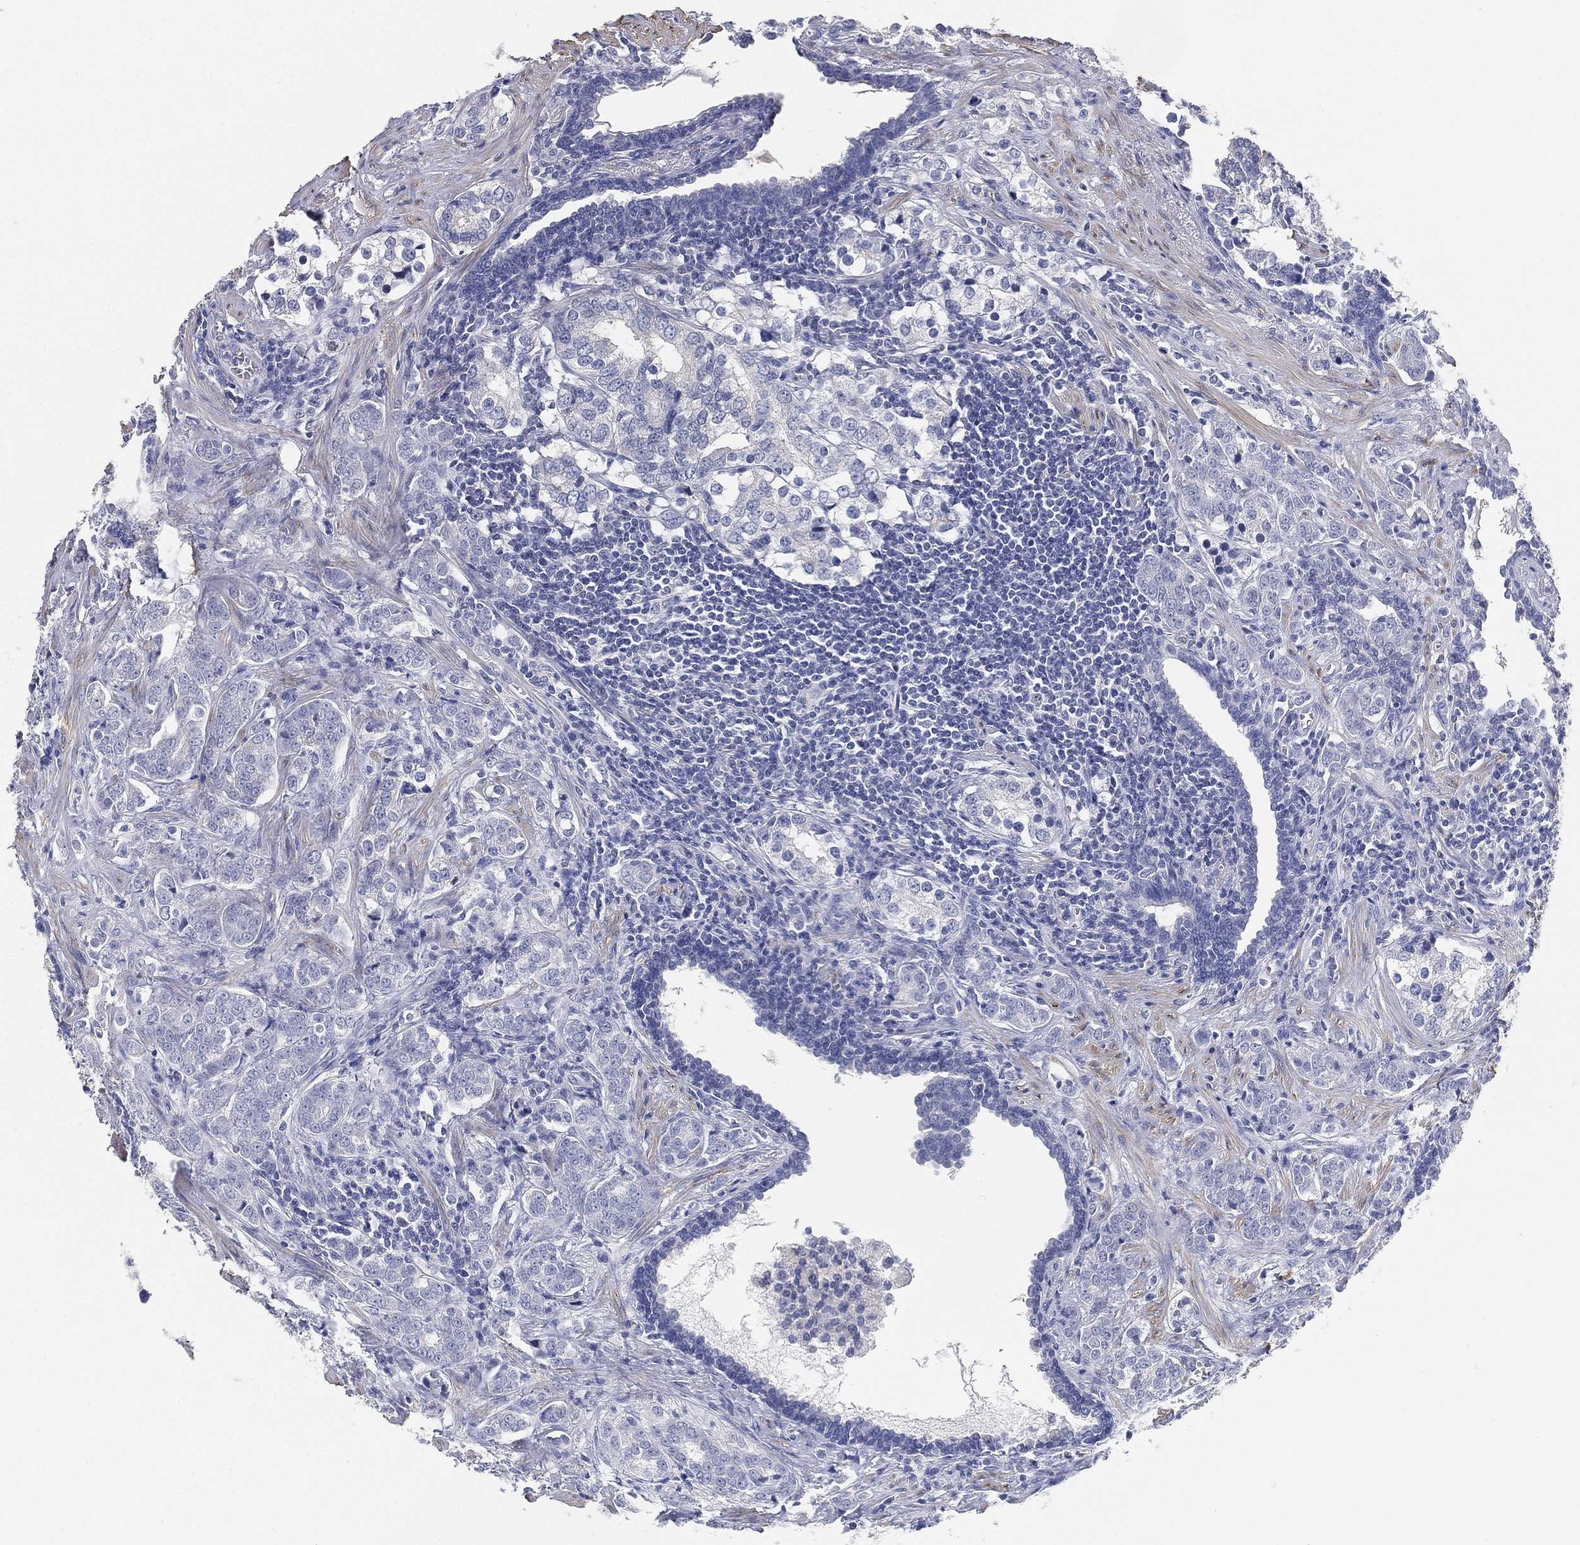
{"staining": {"intensity": "negative", "quantity": "none", "location": "none"}, "tissue": "prostate cancer", "cell_type": "Tumor cells", "image_type": "cancer", "snomed": [{"axis": "morphology", "description": "Adenocarcinoma, NOS"}, {"axis": "topography", "description": "Prostate and seminal vesicle, NOS"}], "caption": "Prostate cancer (adenocarcinoma) was stained to show a protein in brown. There is no significant staining in tumor cells.", "gene": "FAM187B", "patient": {"sex": "male", "age": 63}}